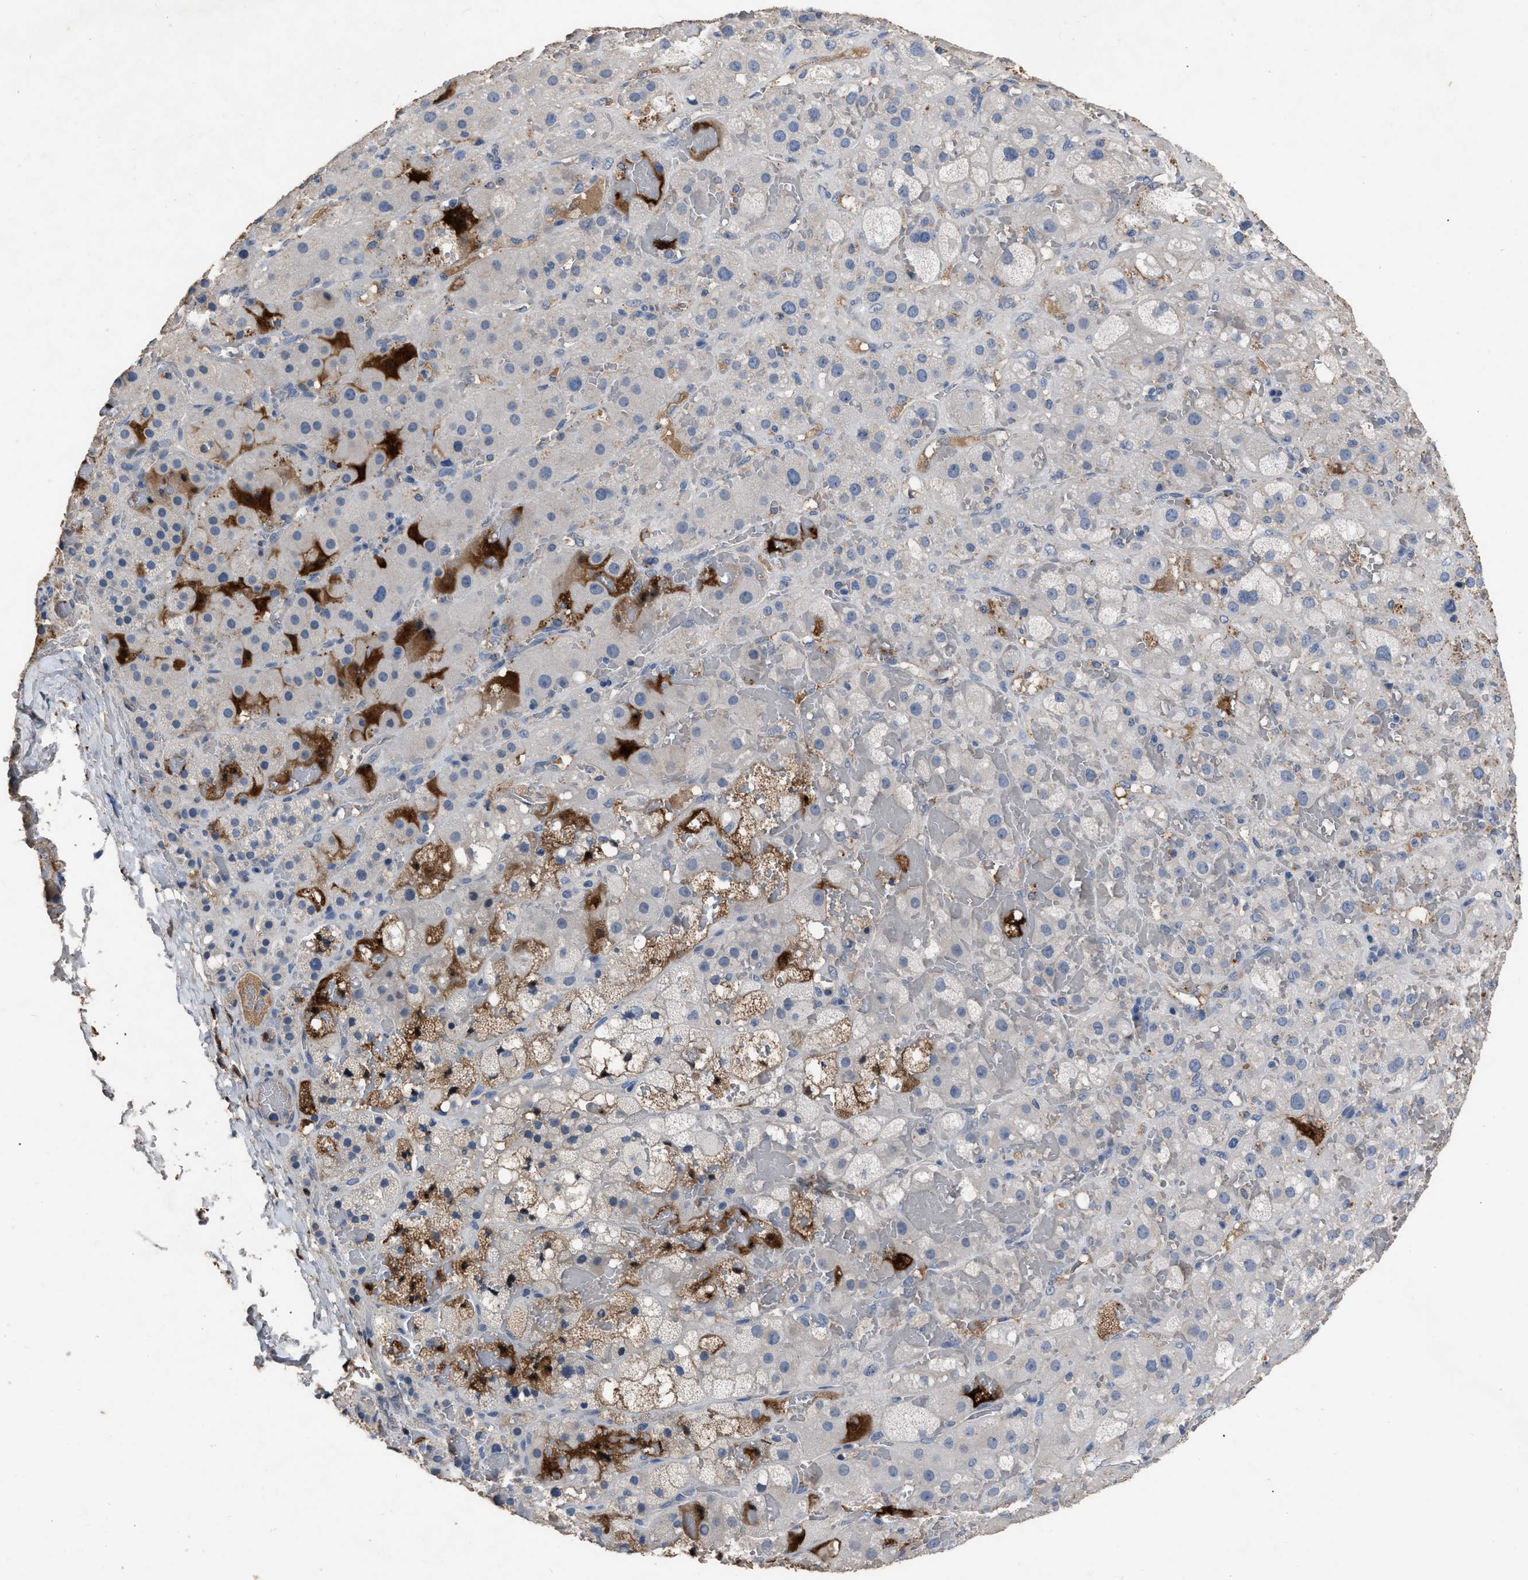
{"staining": {"intensity": "moderate", "quantity": "<25%", "location": "cytoplasmic/membranous"}, "tissue": "adrenal gland", "cell_type": "Glandular cells", "image_type": "normal", "snomed": [{"axis": "morphology", "description": "Normal tissue, NOS"}, {"axis": "topography", "description": "Adrenal gland"}], "caption": "Immunohistochemistry (IHC) photomicrograph of unremarkable adrenal gland: human adrenal gland stained using immunohistochemistry exhibits low levels of moderate protein expression localized specifically in the cytoplasmic/membranous of glandular cells, appearing as a cytoplasmic/membranous brown color.", "gene": "HABP2", "patient": {"sex": "female", "age": 47}}